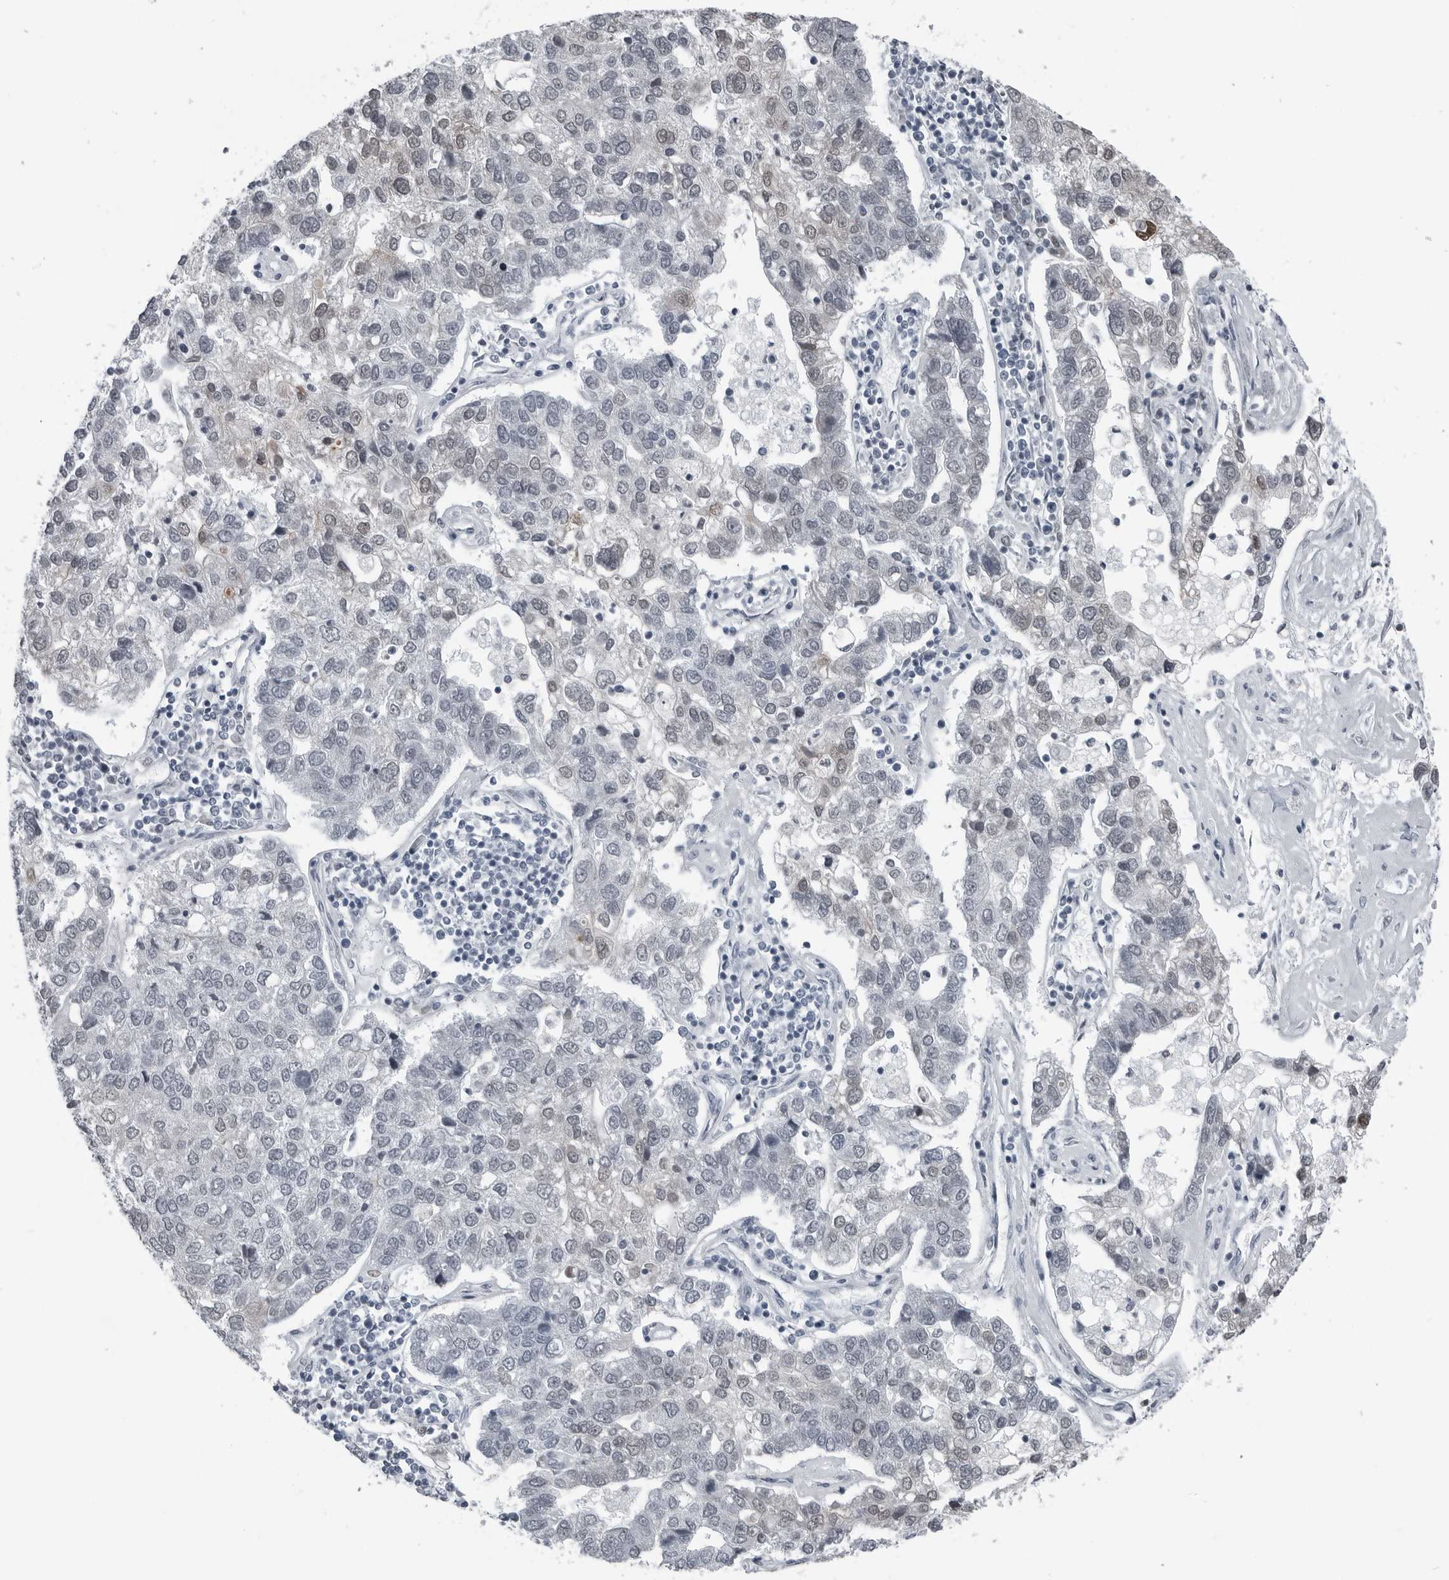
{"staining": {"intensity": "weak", "quantity": "25%-75%", "location": "nuclear"}, "tissue": "pancreatic cancer", "cell_type": "Tumor cells", "image_type": "cancer", "snomed": [{"axis": "morphology", "description": "Adenocarcinoma, NOS"}, {"axis": "topography", "description": "Pancreas"}], "caption": "Protein staining of pancreatic adenocarcinoma tissue displays weak nuclear expression in about 25%-75% of tumor cells.", "gene": "AKR1A1", "patient": {"sex": "female", "age": 61}}